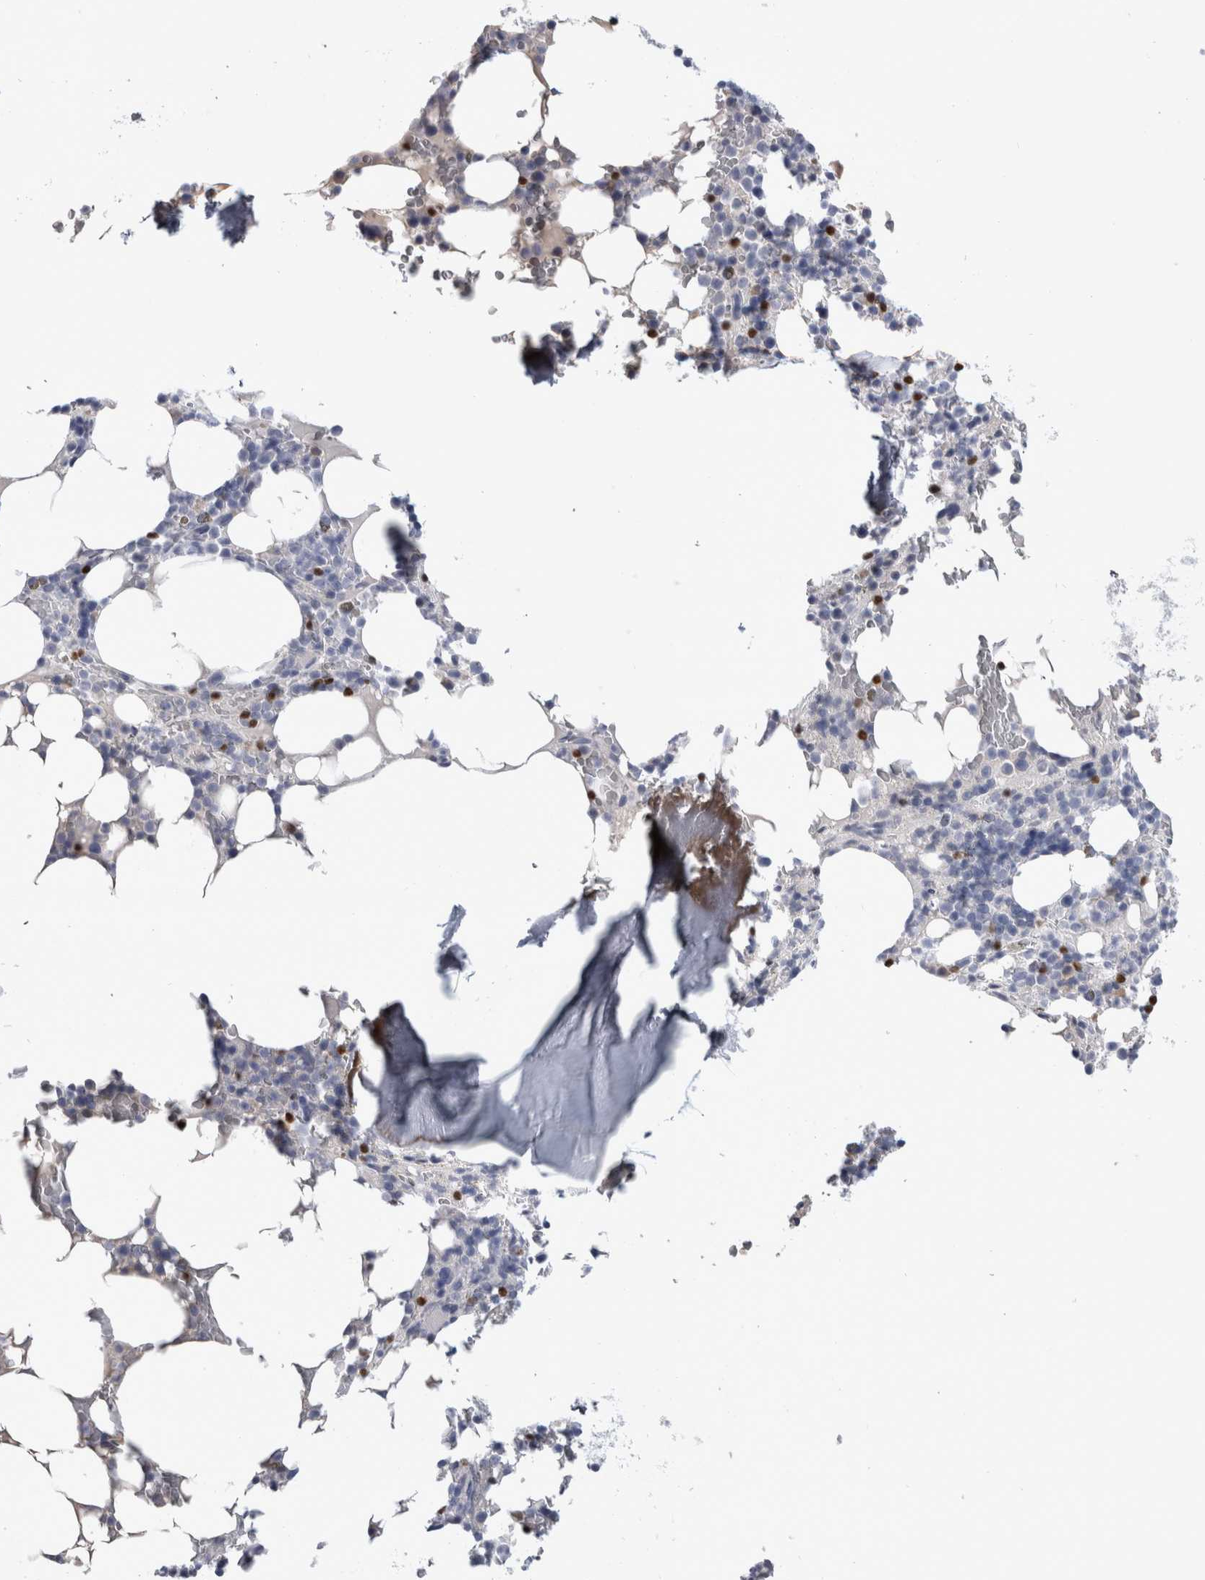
{"staining": {"intensity": "strong", "quantity": "<25%", "location": "nuclear"}, "tissue": "bone marrow", "cell_type": "Hematopoietic cells", "image_type": "normal", "snomed": [{"axis": "morphology", "description": "Normal tissue, NOS"}, {"axis": "topography", "description": "Bone marrow"}], "caption": "Brown immunohistochemical staining in normal human bone marrow exhibits strong nuclear expression in approximately <25% of hematopoietic cells. (brown staining indicates protein expression, while blue staining denotes nuclei).", "gene": "PAX5", "patient": {"sex": "male", "age": 58}}